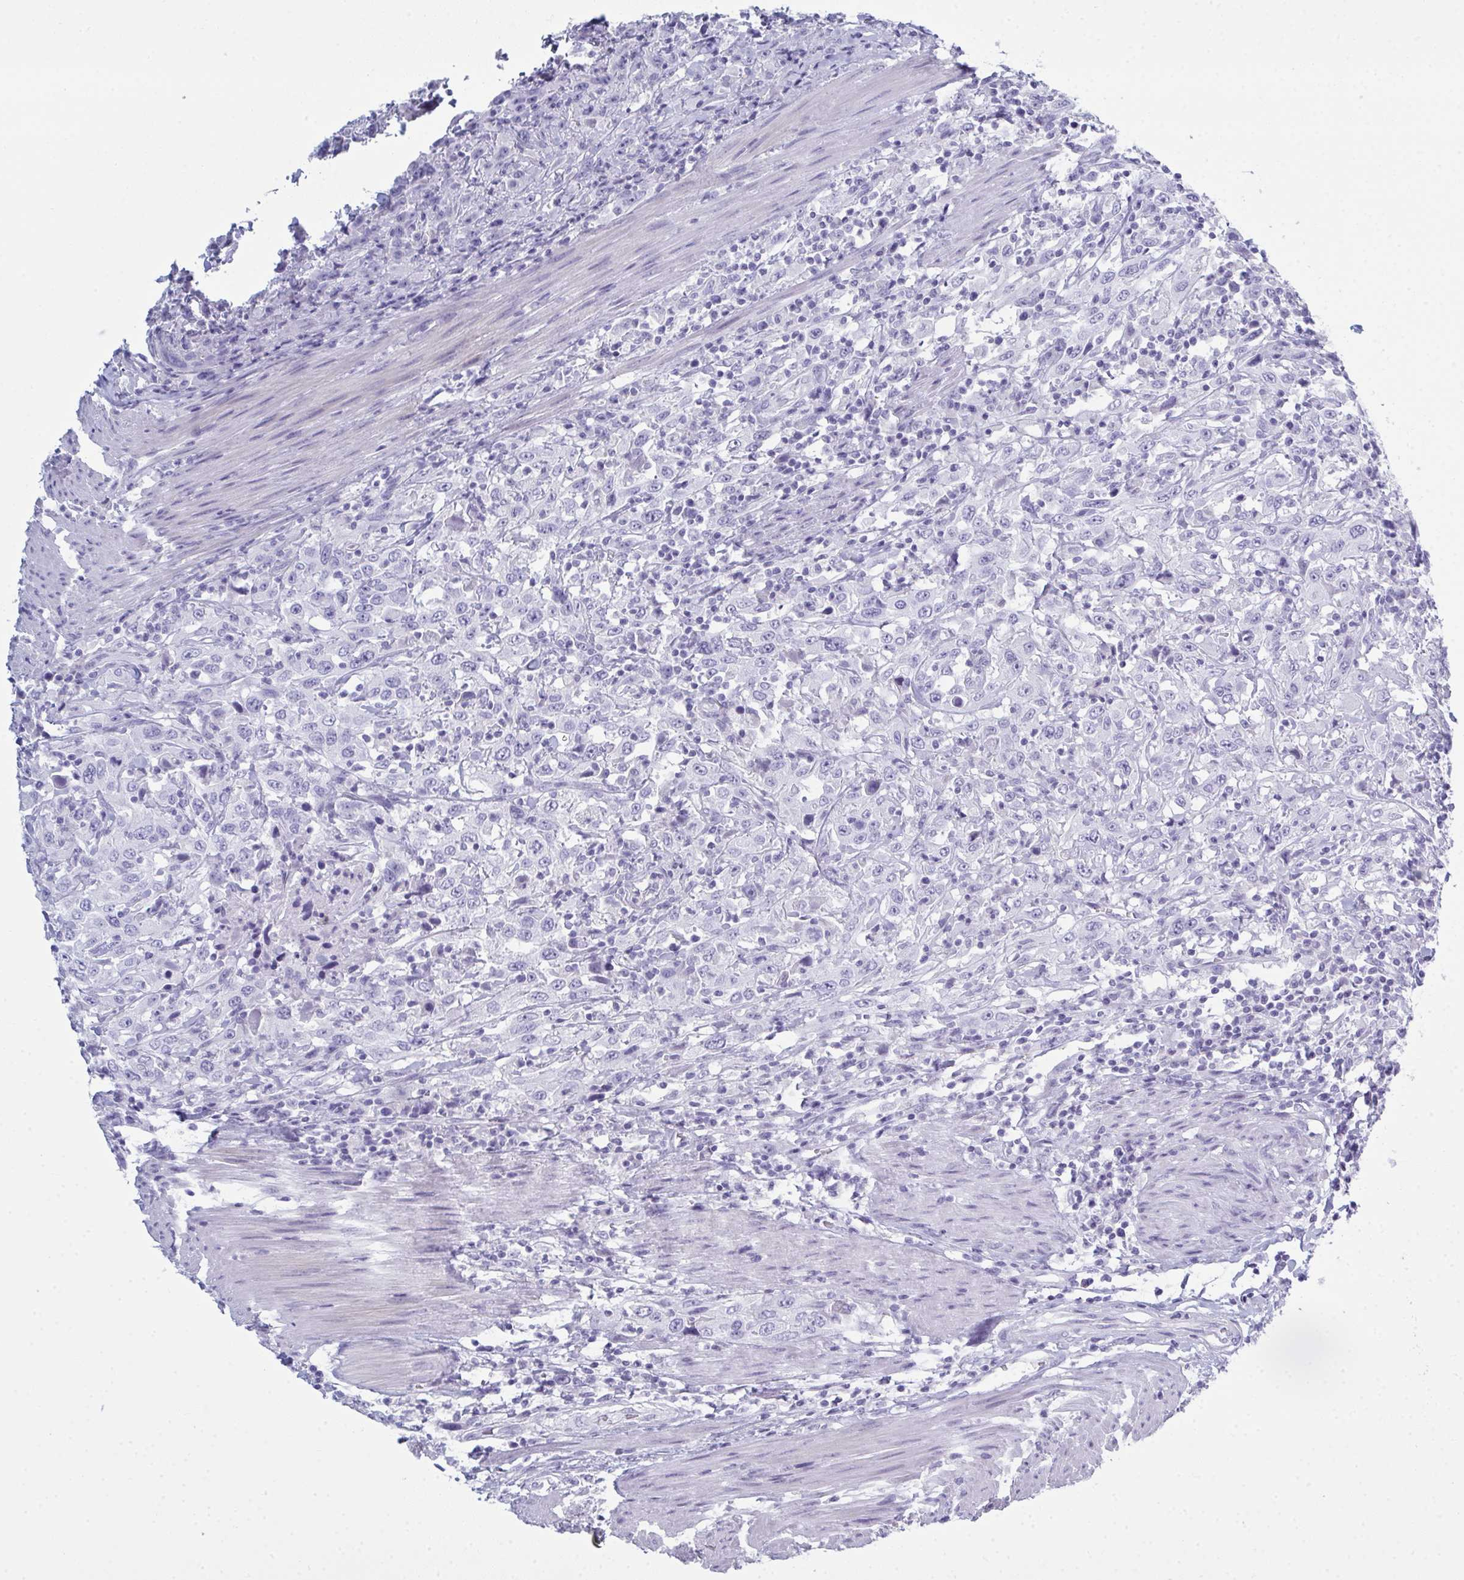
{"staining": {"intensity": "negative", "quantity": "none", "location": "none"}, "tissue": "urothelial cancer", "cell_type": "Tumor cells", "image_type": "cancer", "snomed": [{"axis": "morphology", "description": "Urothelial carcinoma, High grade"}, {"axis": "topography", "description": "Urinary bladder"}], "caption": "This micrograph is of high-grade urothelial carcinoma stained with immunohistochemistry (IHC) to label a protein in brown with the nuclei are counter-stained blue. There is no positivity in tumor cells.", "gene": "SERPINB10", "patient": {"sex": "male", "age": 61}}